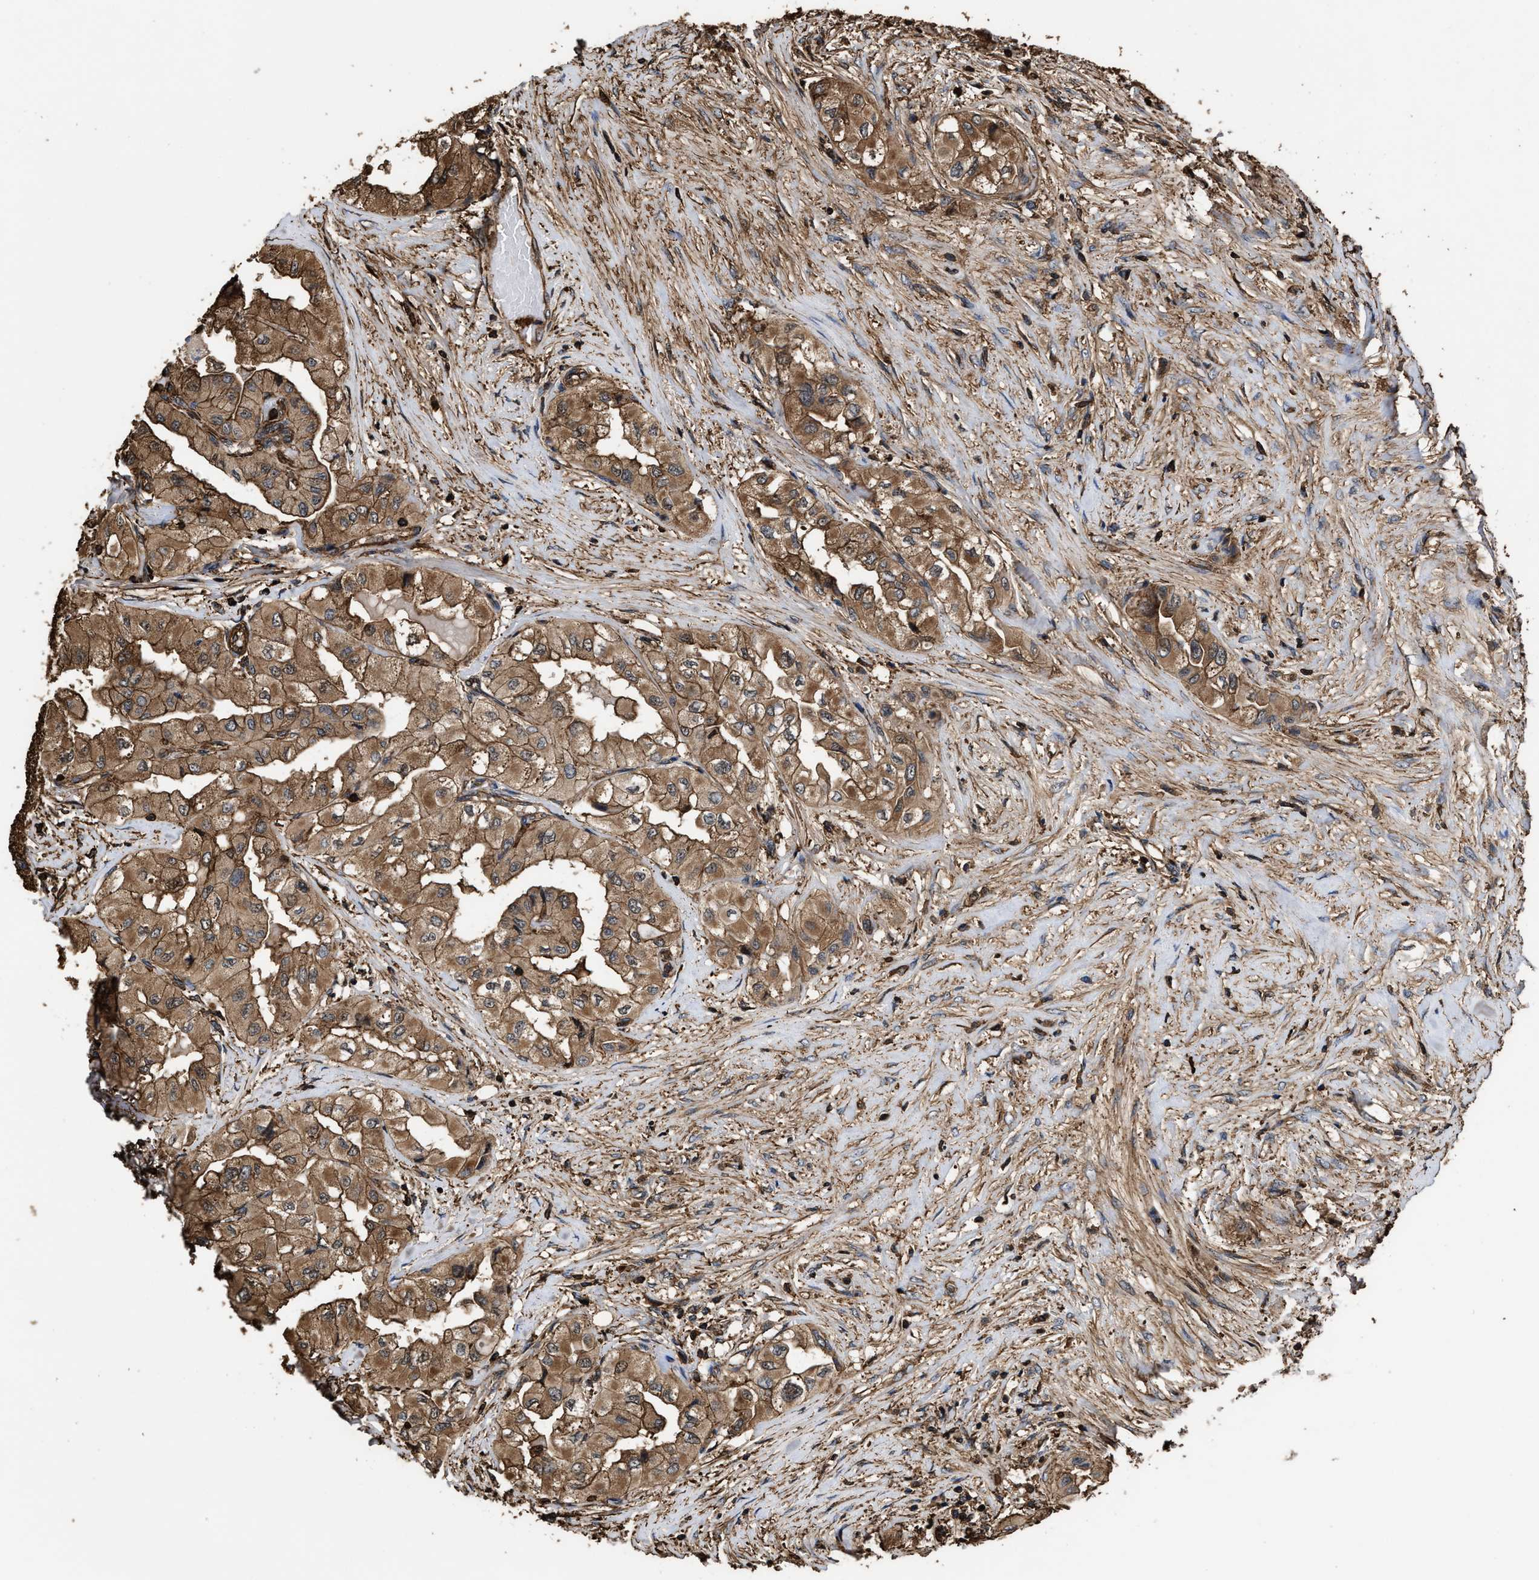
{"staining": {"intensity": "moderate", "quantity": ">75%", "location": "cytoplasmic/membranous"}, "tissue": "thyroid cancer", "cell_type": "Tumor cells", "image_type": "cancer", "snomed": [{"axis": "morphology", "description": "Papillary adenocarcinoma, NOS"}, {"axis": "topography", "description": "Thyroid gland"}], "caption": "Immunohistochemistry (IHC) (DAB) staining of thyroid papillary adenocarcinoma demonstrates moderate cytoplasmic/membranous protein positivity in approximately >75% of tumor cells. The protein is shown in brown color, while the nuclei are stained blue.", "gene": "KBTBD2", "patient": {"sex": "female", "age": 59}}